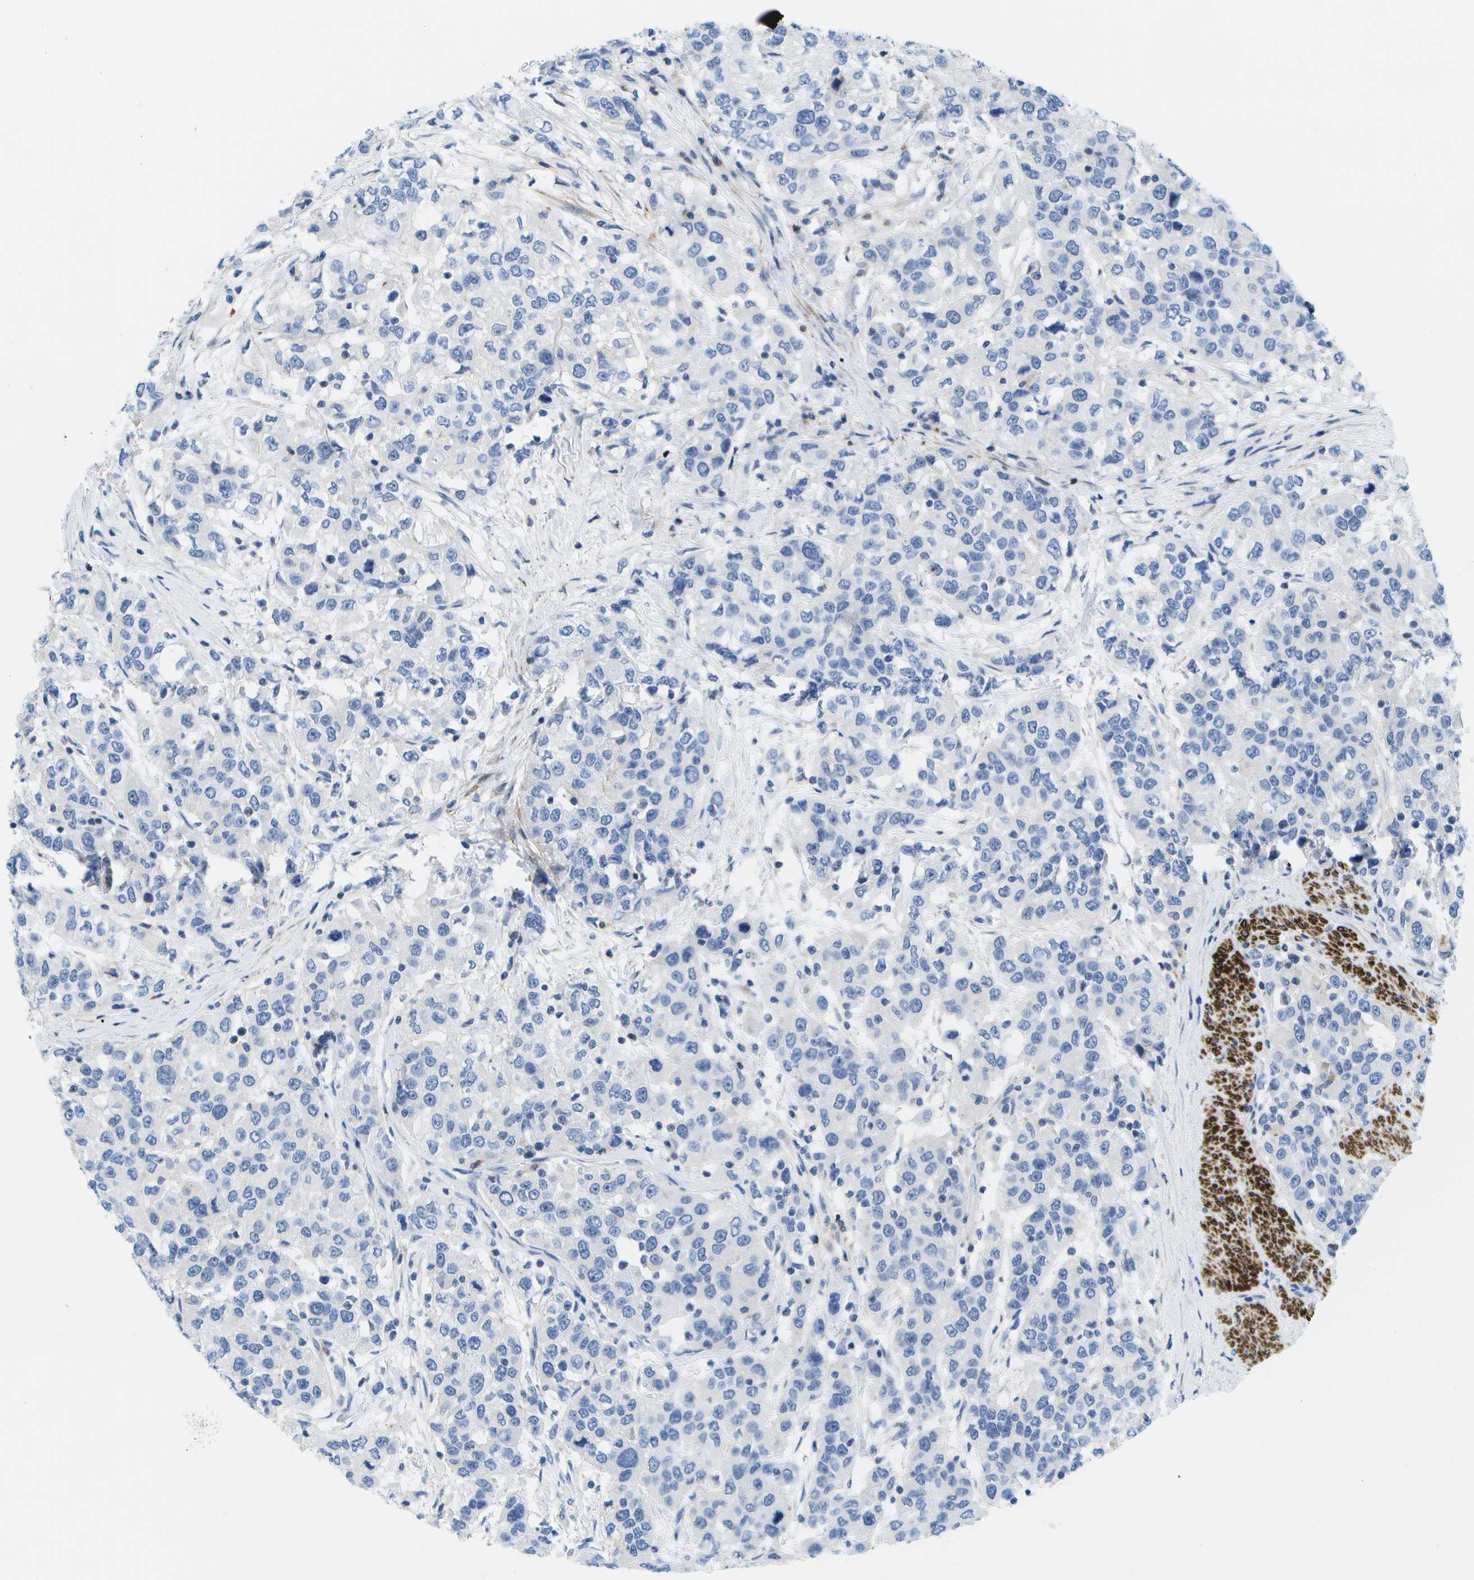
{"staining": {"intensity": "negative", "quantity": "none", "location": "none"}, "tissue": "urothelial cancer", "cell_type": "Tumor cells", "image_type": "cancer", "snomed": [{"axis": "morphology", "description": "Urothelial carcinoma, High grade"}, {"axis": "topography", "description": "Urinary bladder"}], "caption": "There is no significant positivity in tumor cells of urothelial cancer. (Brightfield microscopy of DAB IHC at high magnification).", "gene": "ADGRG6", "patient": {"sex": "female", "age": 80}}